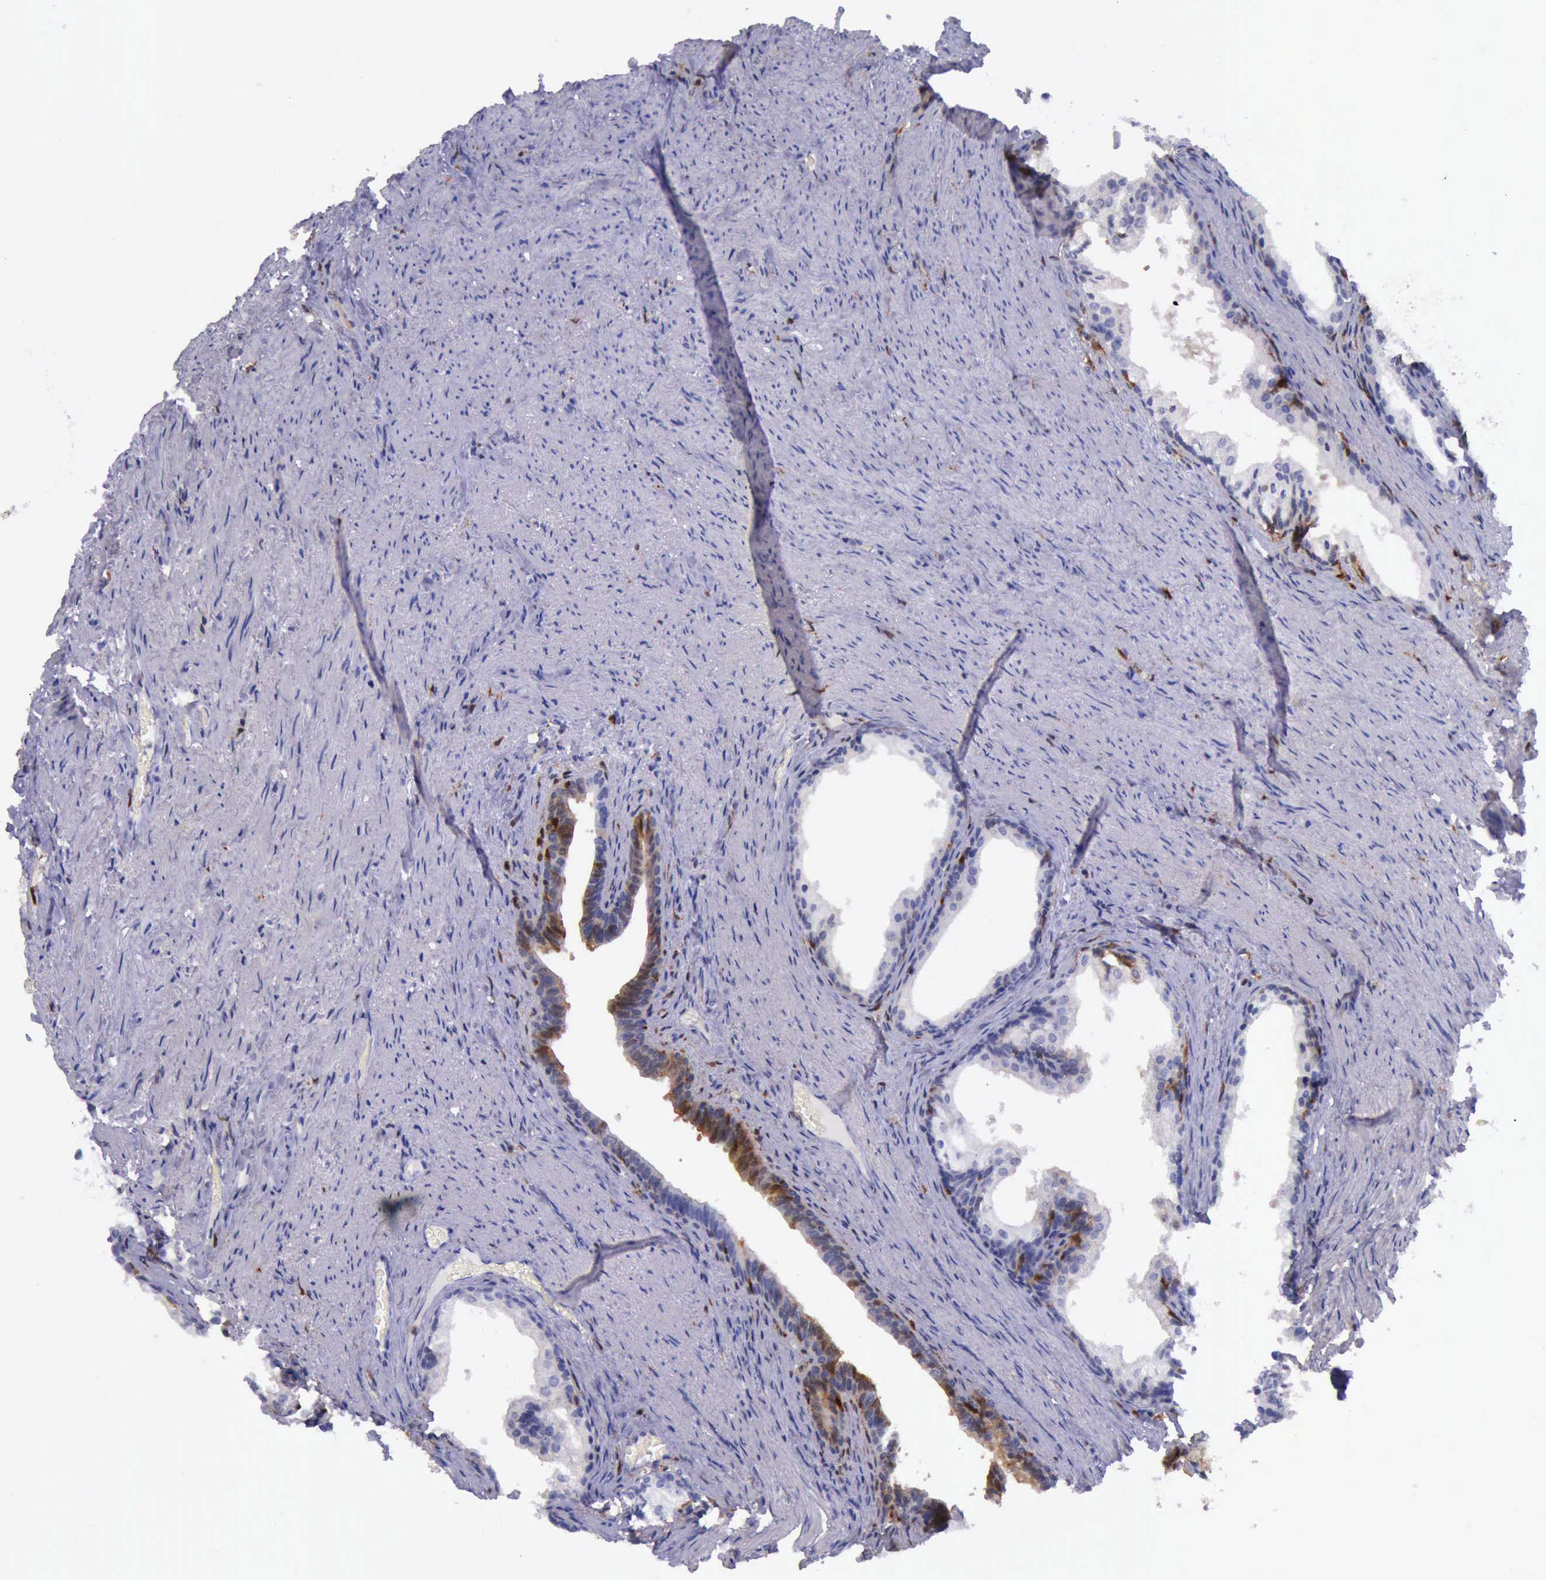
{"staining": {"intensity": "weak", "quantity": "<25%", "location": "cytoplasmic/membranous,nuclear"}, "tissue": "prostate cancer", "cell_type": "Tumor cells", "image_type": "cancer", "snomed": [{"axis": "morphology", "description": "Adenocarcinoma, Medium grade"}, {"axis": "topography", "description": "Prostate"}], "caption": "Immunohistochemistry of human prostate medium-grade adenocarcinoma demonstrates no staining in tumor cells. Brightfield microscopy of immunohistochemistry (IHC) stained with DAB (brown) and hematoxylin (blue), captured at high magnification.", "gene": "TYMP", "patient": {"sex": "male", "age": 60}}